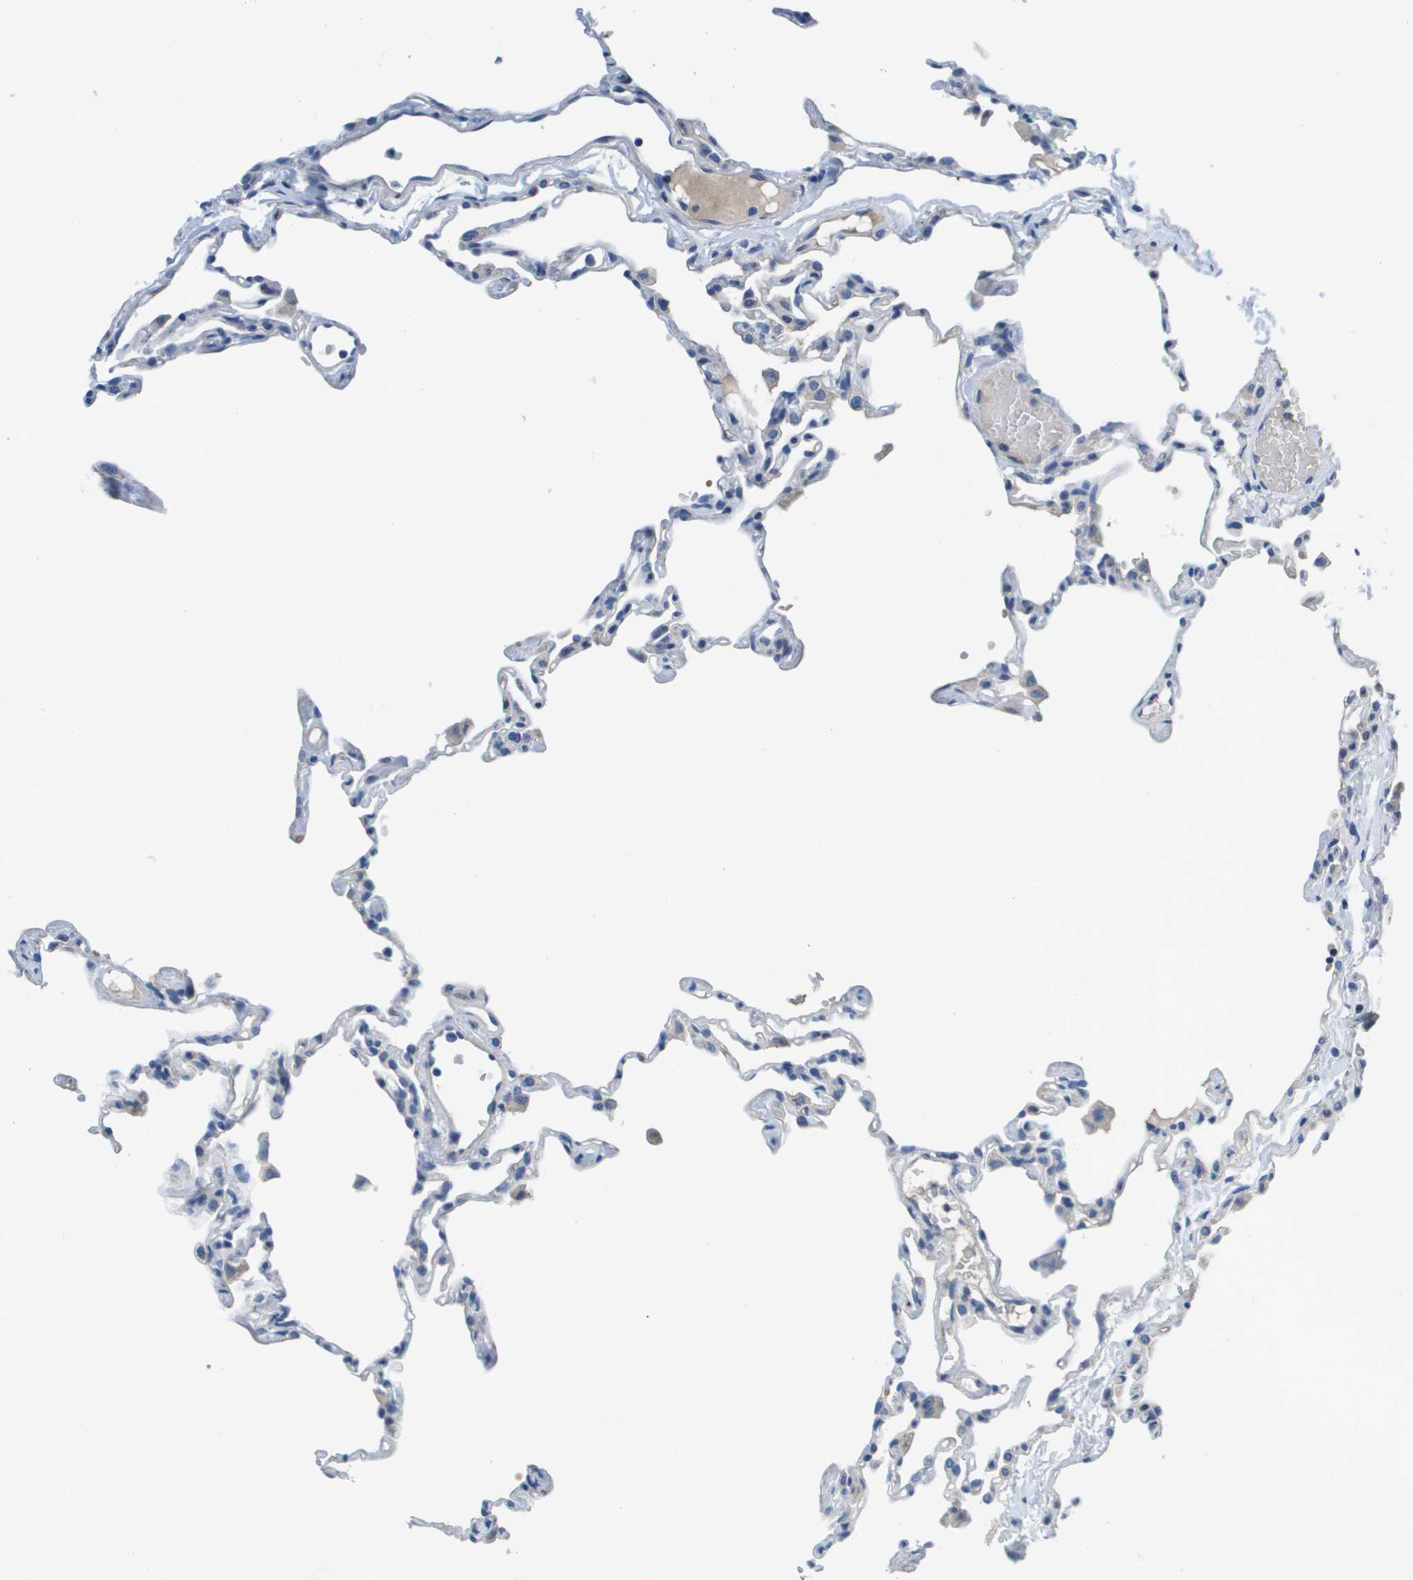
{"staining": {"intensity": "negative", "quantity": "none", "location": "none"}, "tissue": "lung", "cell_type": "Alveolar cells", "image_type": "normal", "snomed": [{"axis": "morphology", "description": "Normal tissue, NOS"}, {"axis": "topography", "description": "Lung"}], "caption": "This is an immunohistochemistry micrograph of unremarkable lung. There is no expression in alveolar cells.", "gene": "NCS1", "patient": {"sex": "female", "age": 49}}